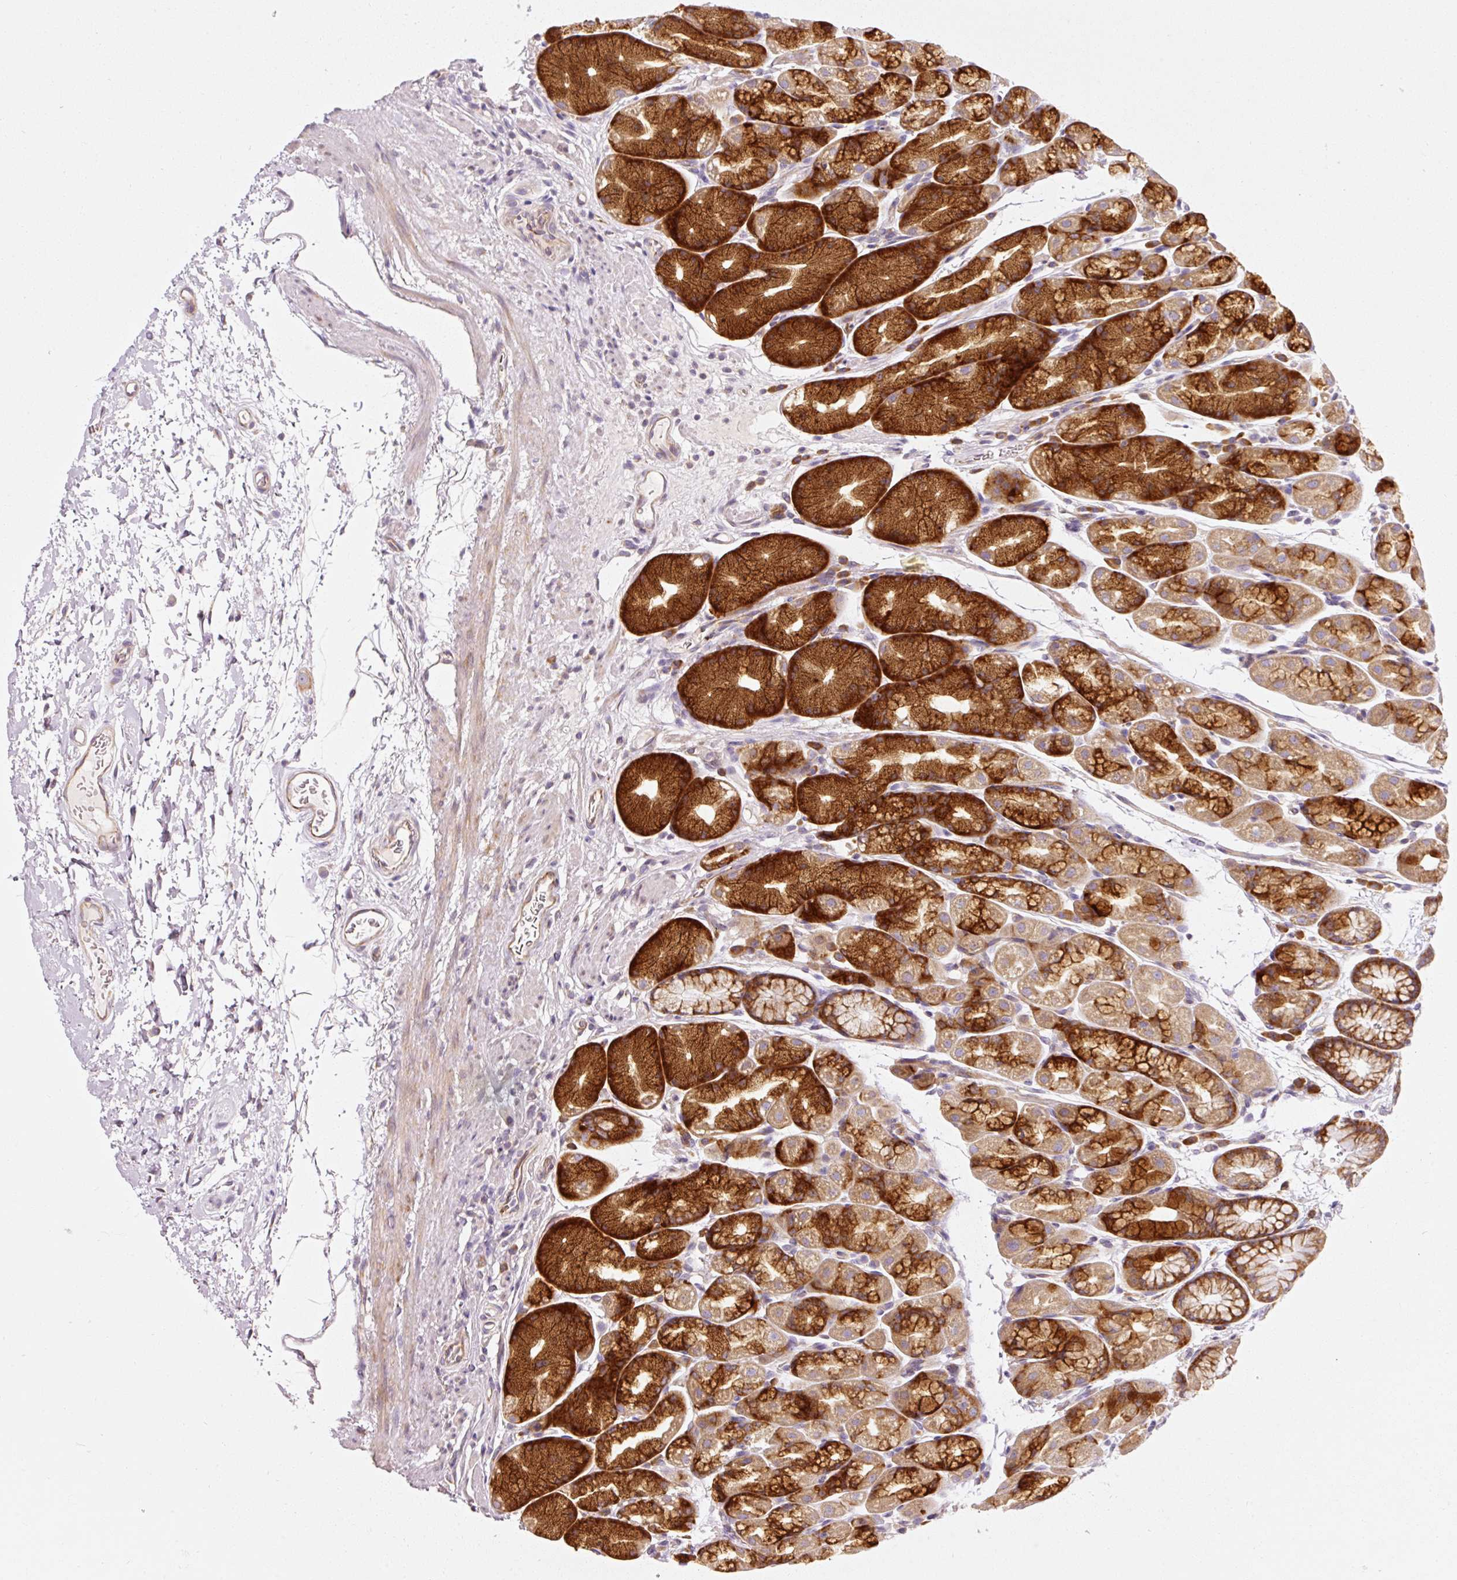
{"staining": {"intensity": "strong", "quantity": "25%-75%", "location": "cytoplasmic/membranous"}, "tissue": "stomach", "cell_type": "Glandular cells", "image_type": "normal", "snomed": [{"axis": "morphology", "description": "Normal tissue, NOS"}, {"axis": "topography", "description": "Stomach, lower"}], "caption": "Immunohistochemistry of unremarkable human stomach exhibits high levels of strong cytoplasmic/membranous expression in about 25%-75% of glandular cells.", "gene": "RPL10A", "patient": {"sex": "male", "age": 67}}